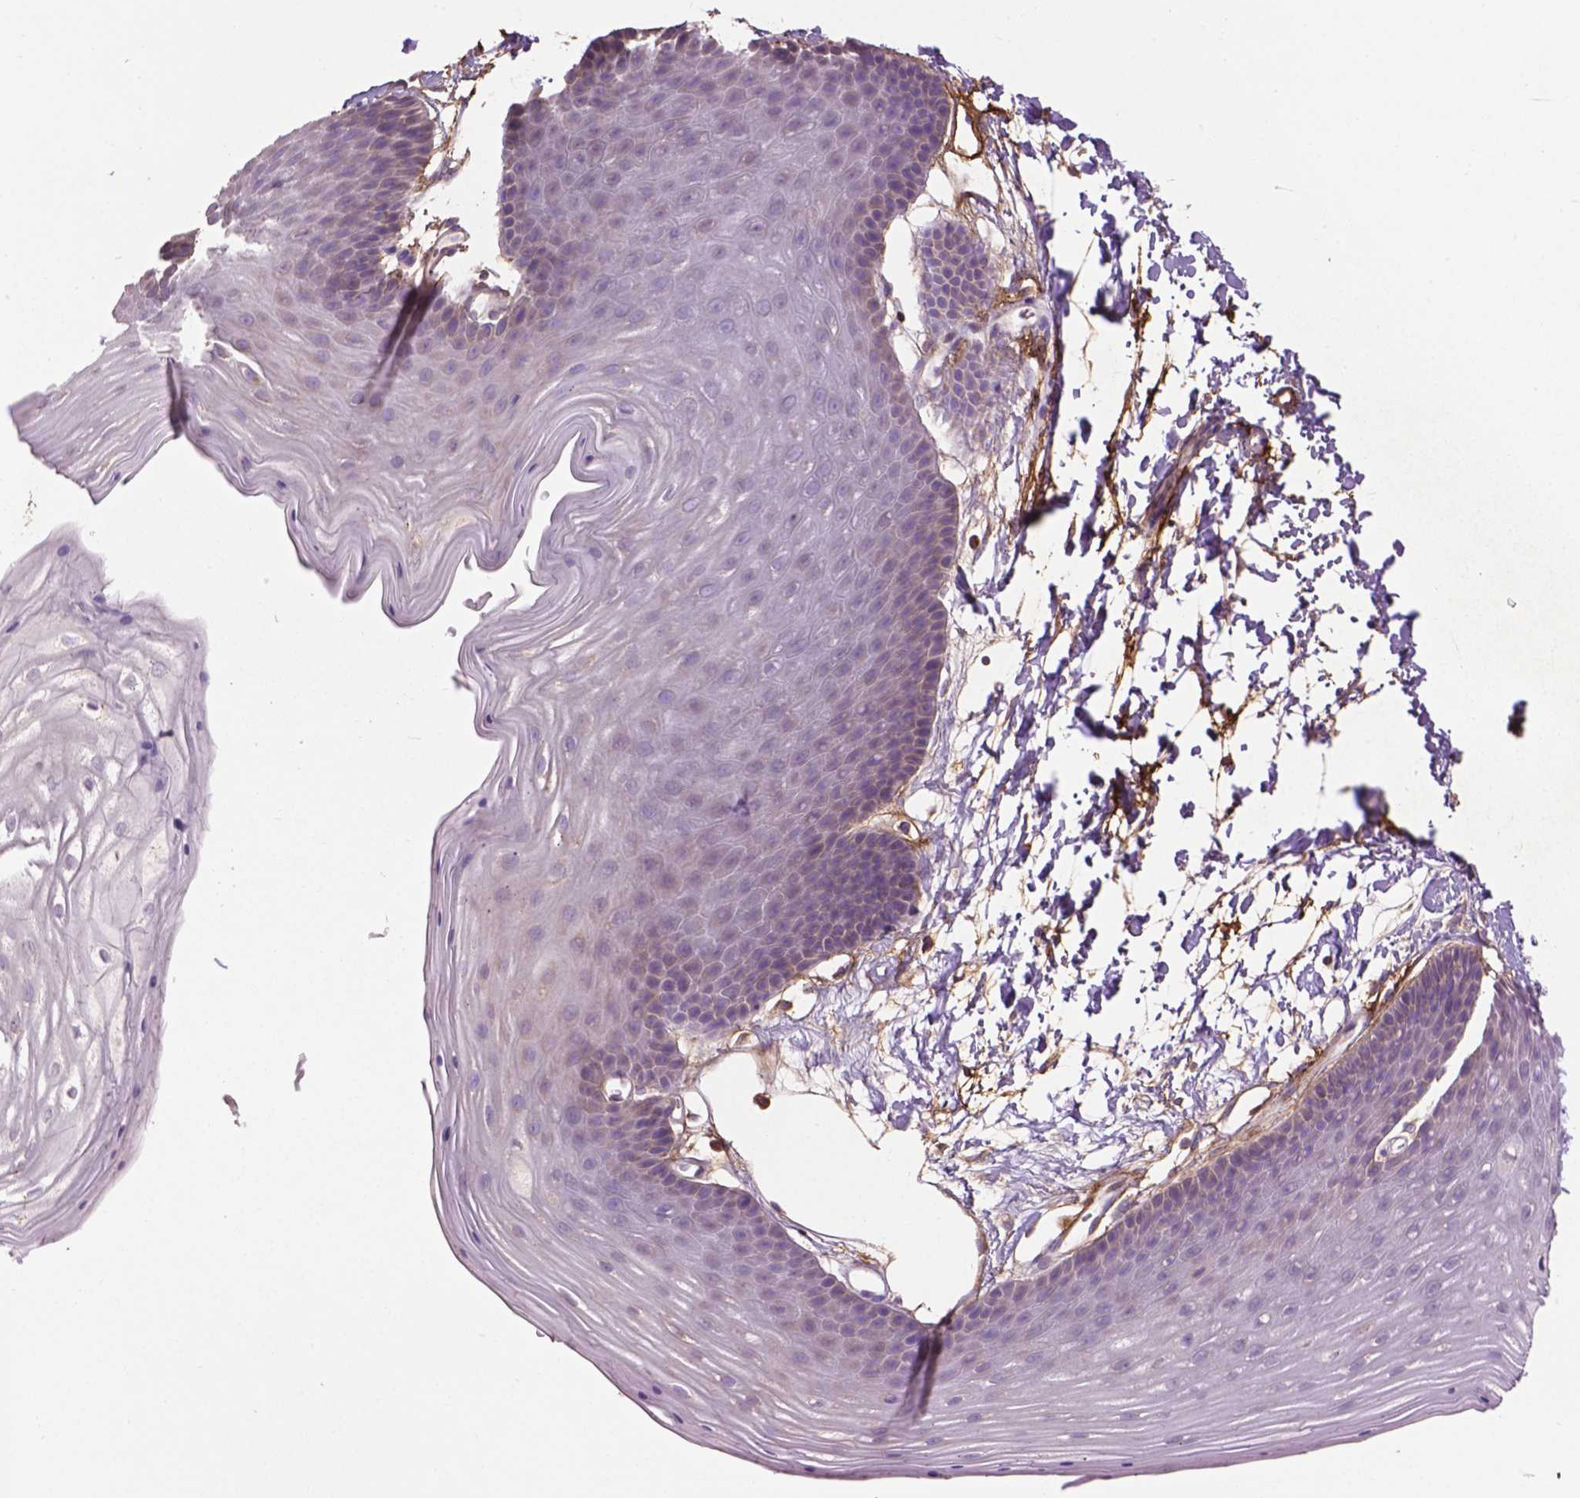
{"staining": {"intensity": "negative", "quantity": "none", "location": "none"}, "tissue": "skin", "cell_type": "Epidermal cells", "image_type": "normal", "snomed": [{"axis": "morphology", "description": "Normal tissue, NOS"}, {"axis": "topography", "description": "Anal"}], "caption": "Immunohistochemical staining of normal skin exhibits no significant expression in epidermal cells. (IHC, brightfield microscopy, high magnification).", "gene": "LRRC3C", "patient": {"sex": "male", "age": 53}}